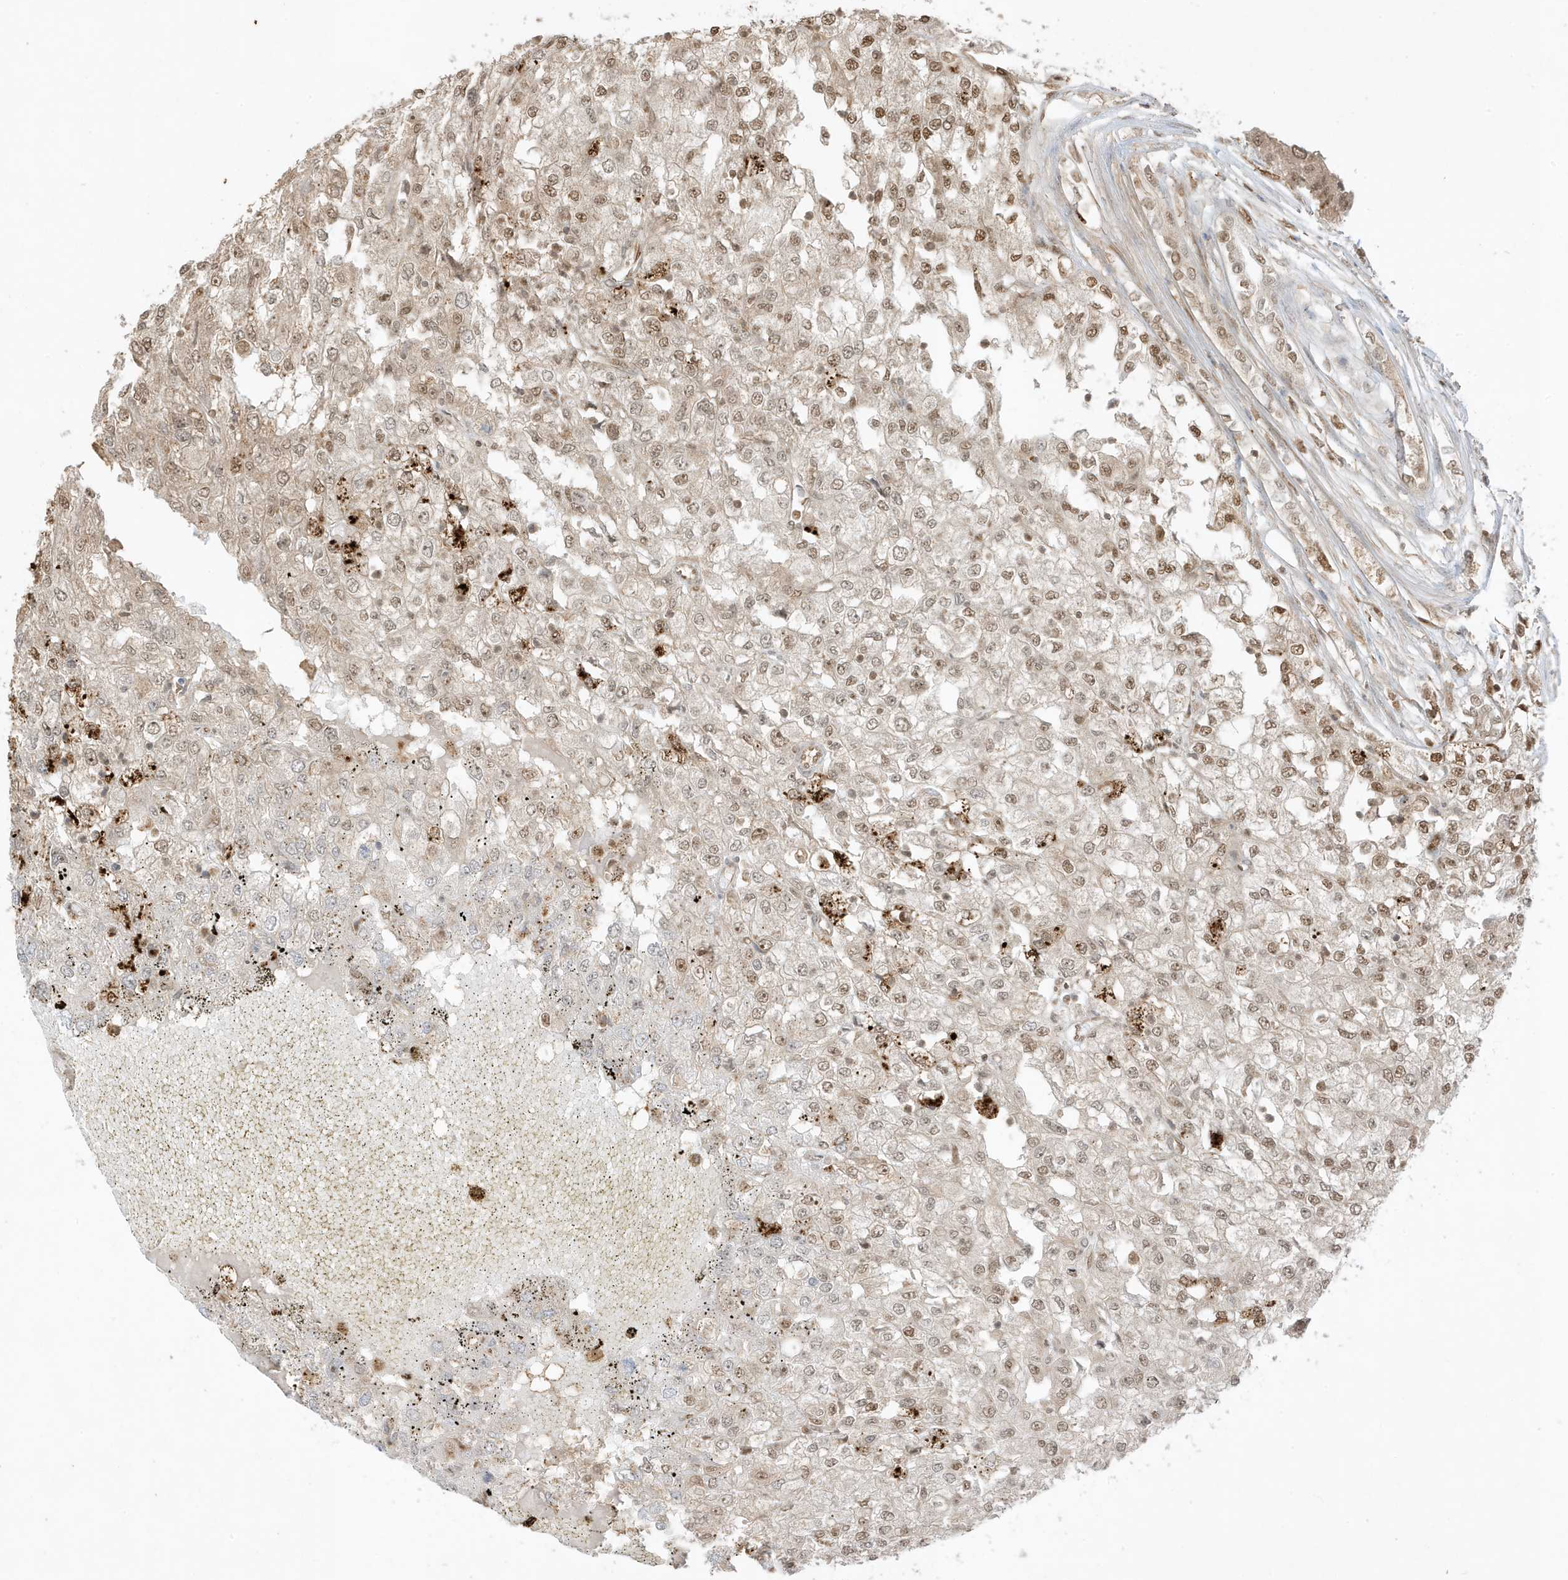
{"staining": {"intensity": "moderate", "quantity": "25%-75%", "location": "nuclear"}, "tissue": "renal cancer", "cell_type": "Tumor cells", "image_type": "cancer", "snomed": [{"axis": "morphology", "description": "Adenocarcinoma, NOS"}, {"axis": "topography", "description": "Kidney"}], "caption": "DAB (3,3'-diaminobenzidine) immunohistochemical staining of adenocarcinoma (renal) displays moderate nuclear protein expression in about 25%-75% of tumor cells.", "gene": "ZBTB41", "patient": {"sex": "female", "age": 54}}